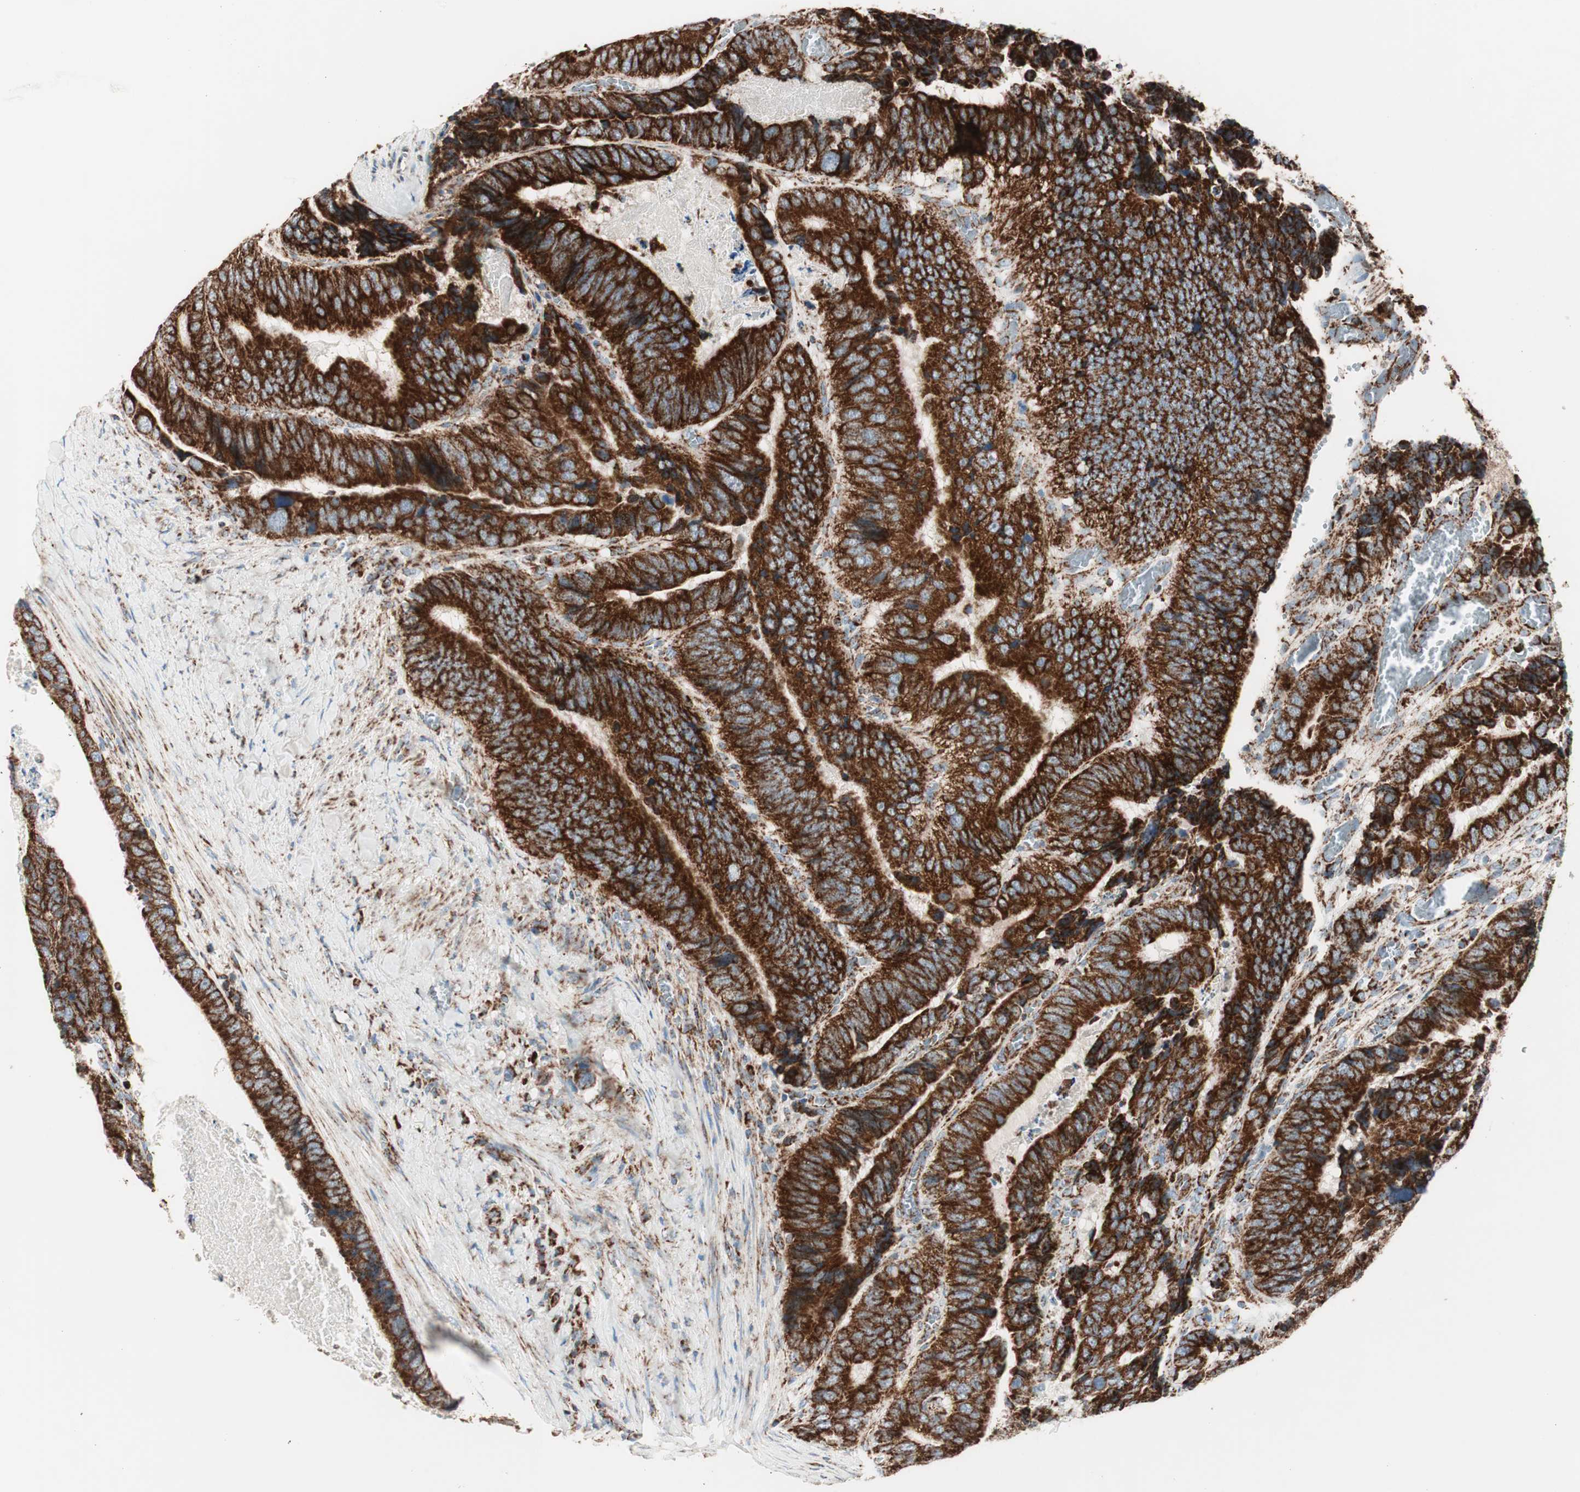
{"staining": {"intensity": "strong", "quantity": ">75%", "location": "cytoplasmic/membranous"}, "tissue": "colorectal cancer", "cell_type": "Tumor cells", "image_type": "cancer", "snomed": [{"axis": "morphology", "description": "Adenocarcinoma, NOS"}, {"axis": "topography", "description": "Colon"}], "caption": "The micrograph demonstrates staining of colorectal cancer (adenocarcinoma), revealing strong cytoplasmic/membranous protein staining (brown color) within tumor cells.", "gene": "TOMM20", "patient": {"sex": "male", "age": 72}}